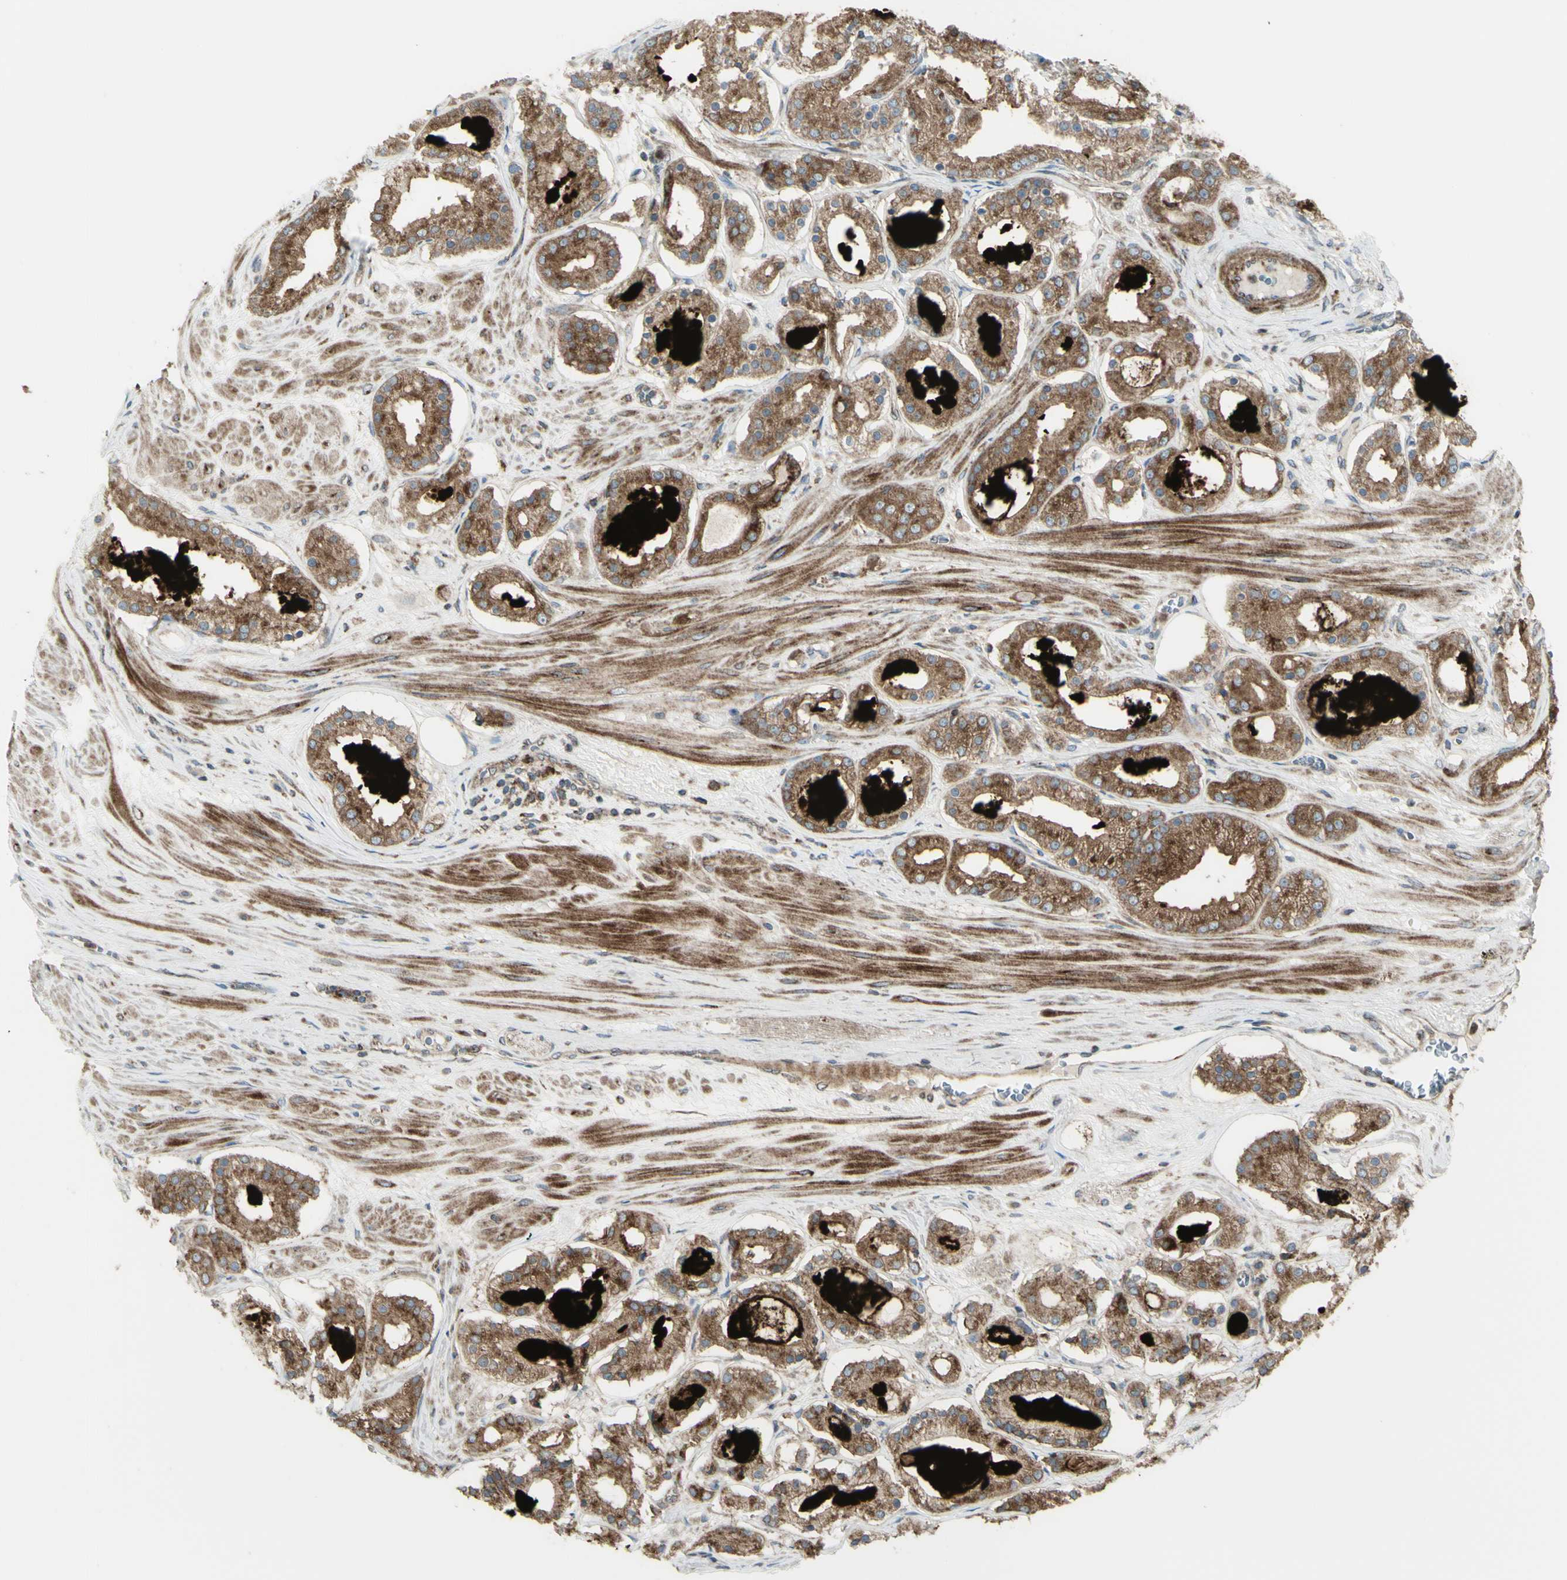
{"staining": {"intensity": "moderate", "quantity": ">75%", "location": "cytoplasmic/membranous"}, "tissue": "prostate cancer", "cell_type": "Tumor cells", "image_type": "cancer", "snomed": [{"axis": "morphology", "description": "Adenocarcinoma, High grade"}, {"axis": "topography", "description": "Prostate"}], "caption": "Human prostate adenocarcinoma (high-grade) stained for a protein (brown) shows moderate cytoplasmic/membranous positive staining in about >75% of tumor cells.", "gene": "NAPA", "patient": {"sex": "male", "age": 66}}